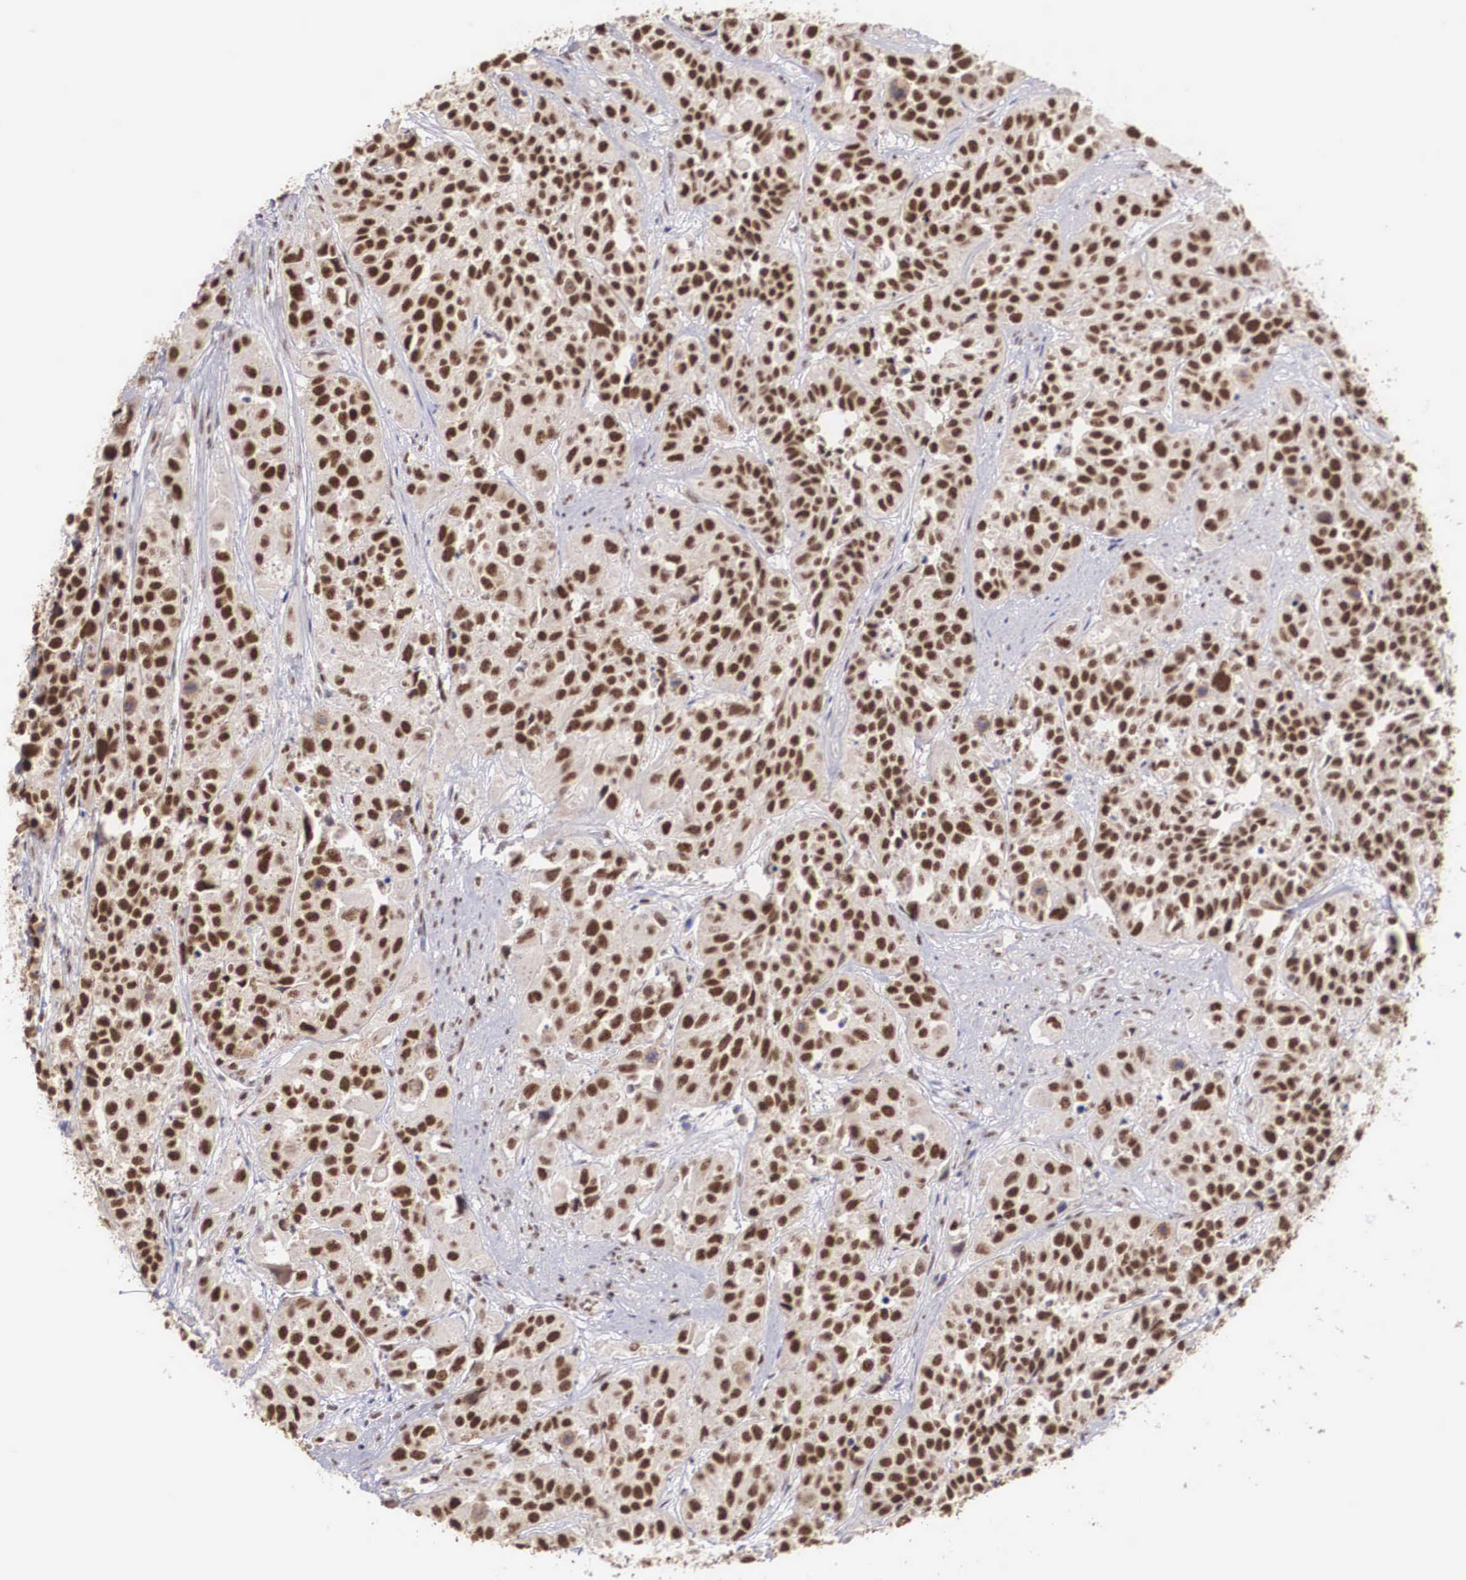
{"staining": {"intensity": "strong", "quantity": ">75%", "location": "nuclear"}, "tissue": "urothelial cancer", "cell_type": "Tumor cells", "image_type": "cancer", "snomed": [{"axis": "morphology", "description": "Urothelial carcinoma, High grade"}, {"axis": "topography", "description": "Urinary bladder"}], "caption": "Human urothelial cancer stained for a protein (brown) reveals strong nuclear positive expression in approximately >75% of tumor cells.", "gene": "HTATSF1", "patient": {"sex": "female", "age": 81}}